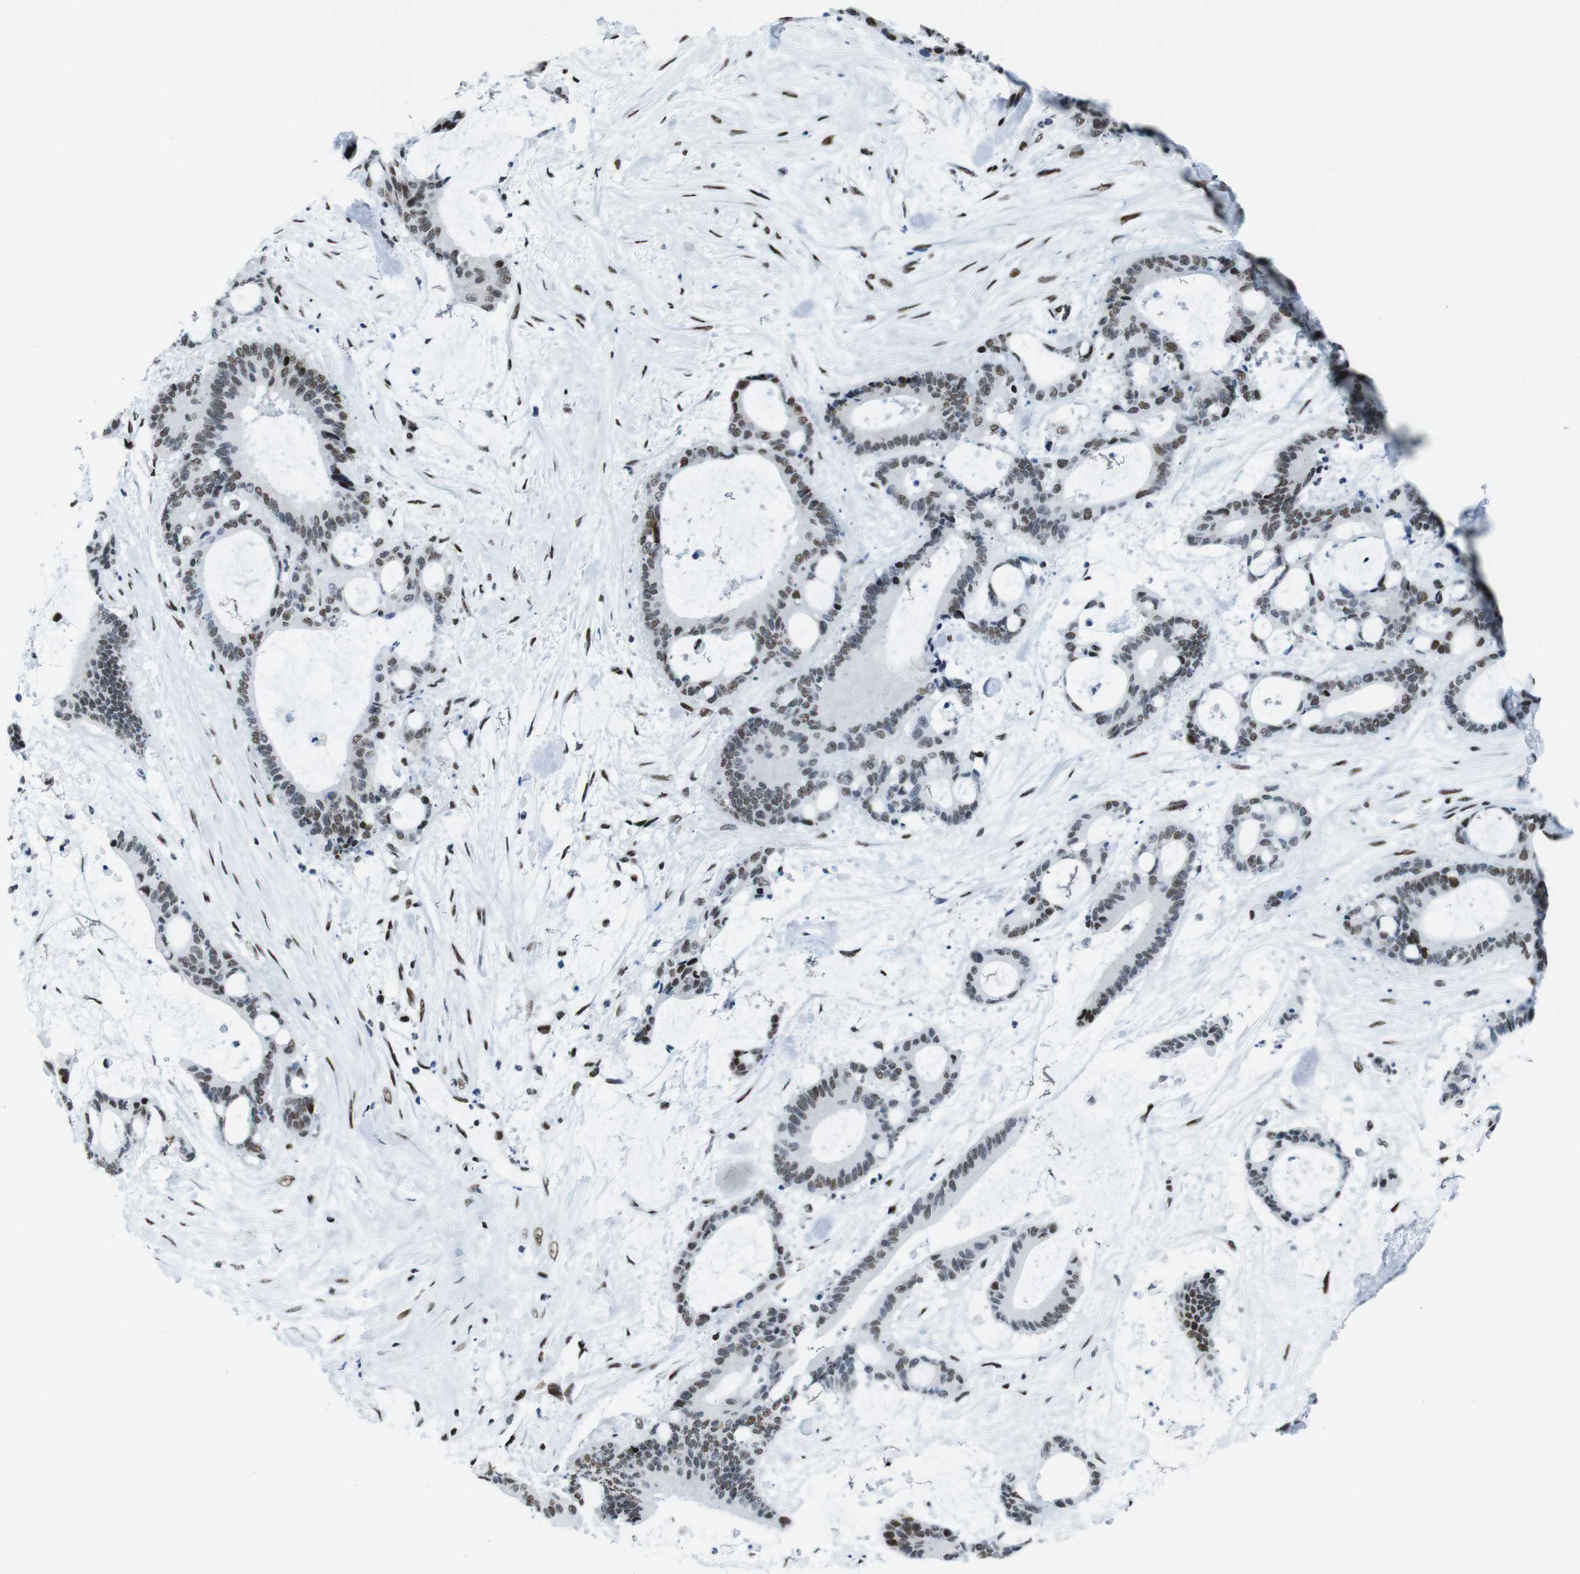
{"staining": {"intensity": "moderate", "quantity": "25%-75%", "location": "nuclear"}, "tissue": "liver cancer", "cell_type": "Tumor cells", "image_type": "cancer", "snomed": [{"axis": "morphology", "description": "Cholangiocarcinoma"}, {"axis": "topography", "description": "Liver"}], "caption": "Liver cancer stained with a brown dye displays moderate nuclear positive staining in approximately 25%-75% of tumor cells.", "gene": "CITED2", "patient": {"sex": "female", "age": 73}}